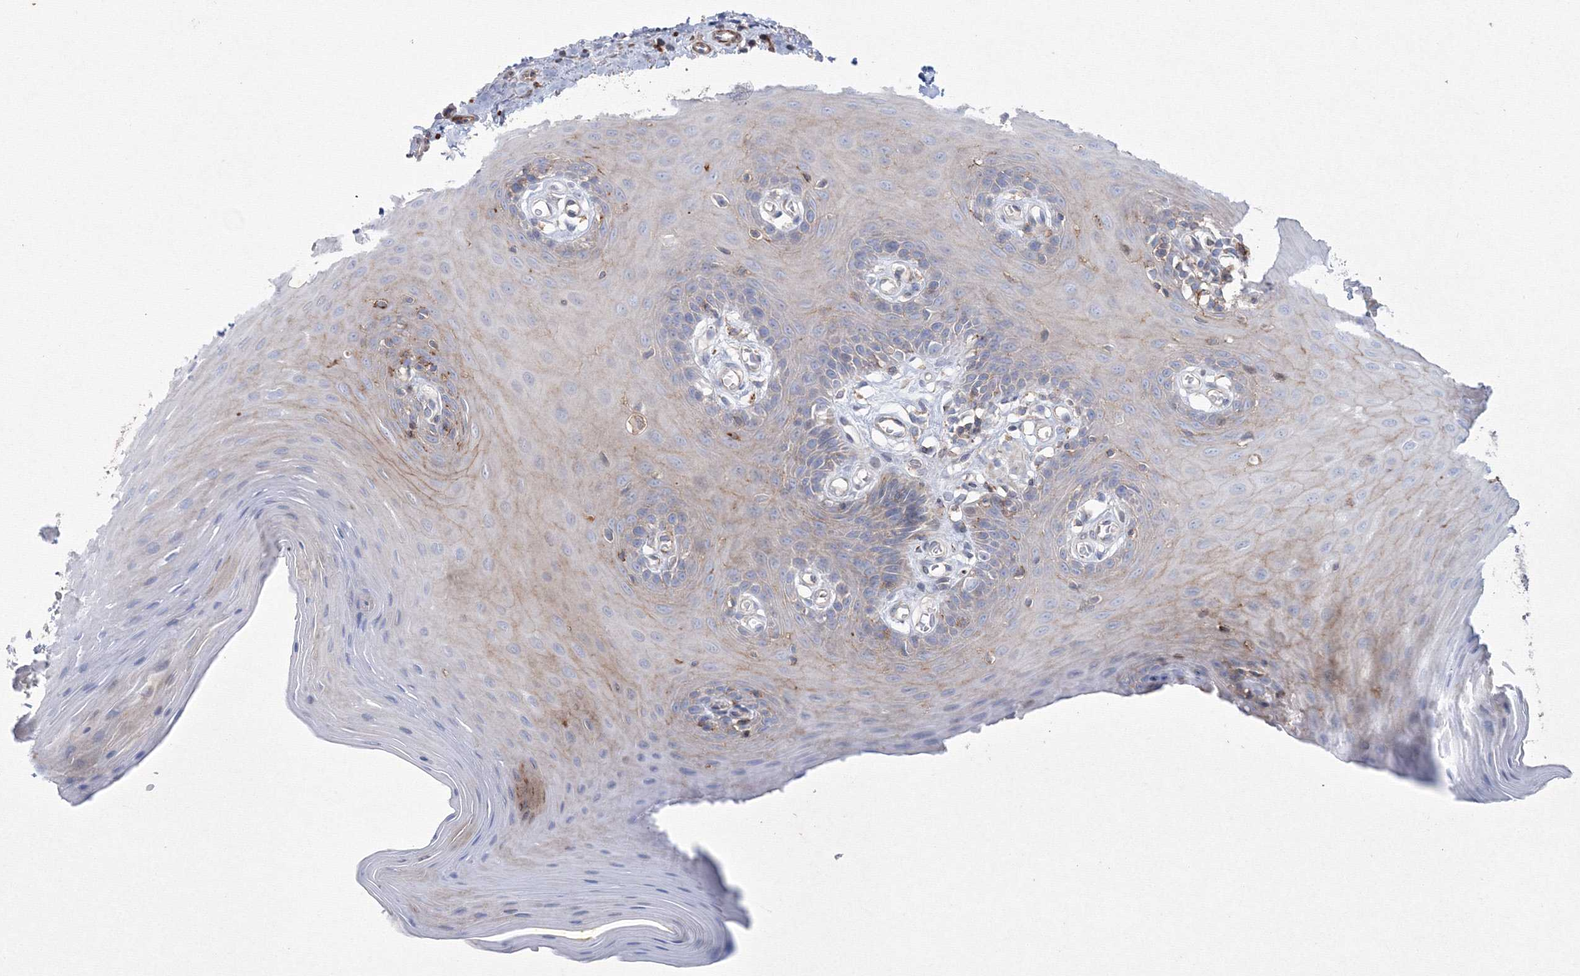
{"staining": {"intensity": "negative", "quantity": "none", "location": "none"}, "tissue": "oral mucosa", "cell_type": "Squamous epithelial cells", "image_type": "normal", "snomed": [{"axis": "morphology", "description": "Normal tissue, NOS"}, {"axis": "morphology", "description": "Squamous cell carcinoma, NOS"}, {"axis": "topography", "description": "Skeletal muscle"}, {"axis": "topography", "description": "Oral tissue"}, {"axis": "topography", "description": "Salivary gland"}, {"axis": "topography", "description": "Head-Neck"}], "caption": "Immunohistochemical staining of benign oral mucosa exhibits no significant staining in squamous epithelial cells.", "gene": "GPR82", "patient": {"sex": "male", "age": 54}}